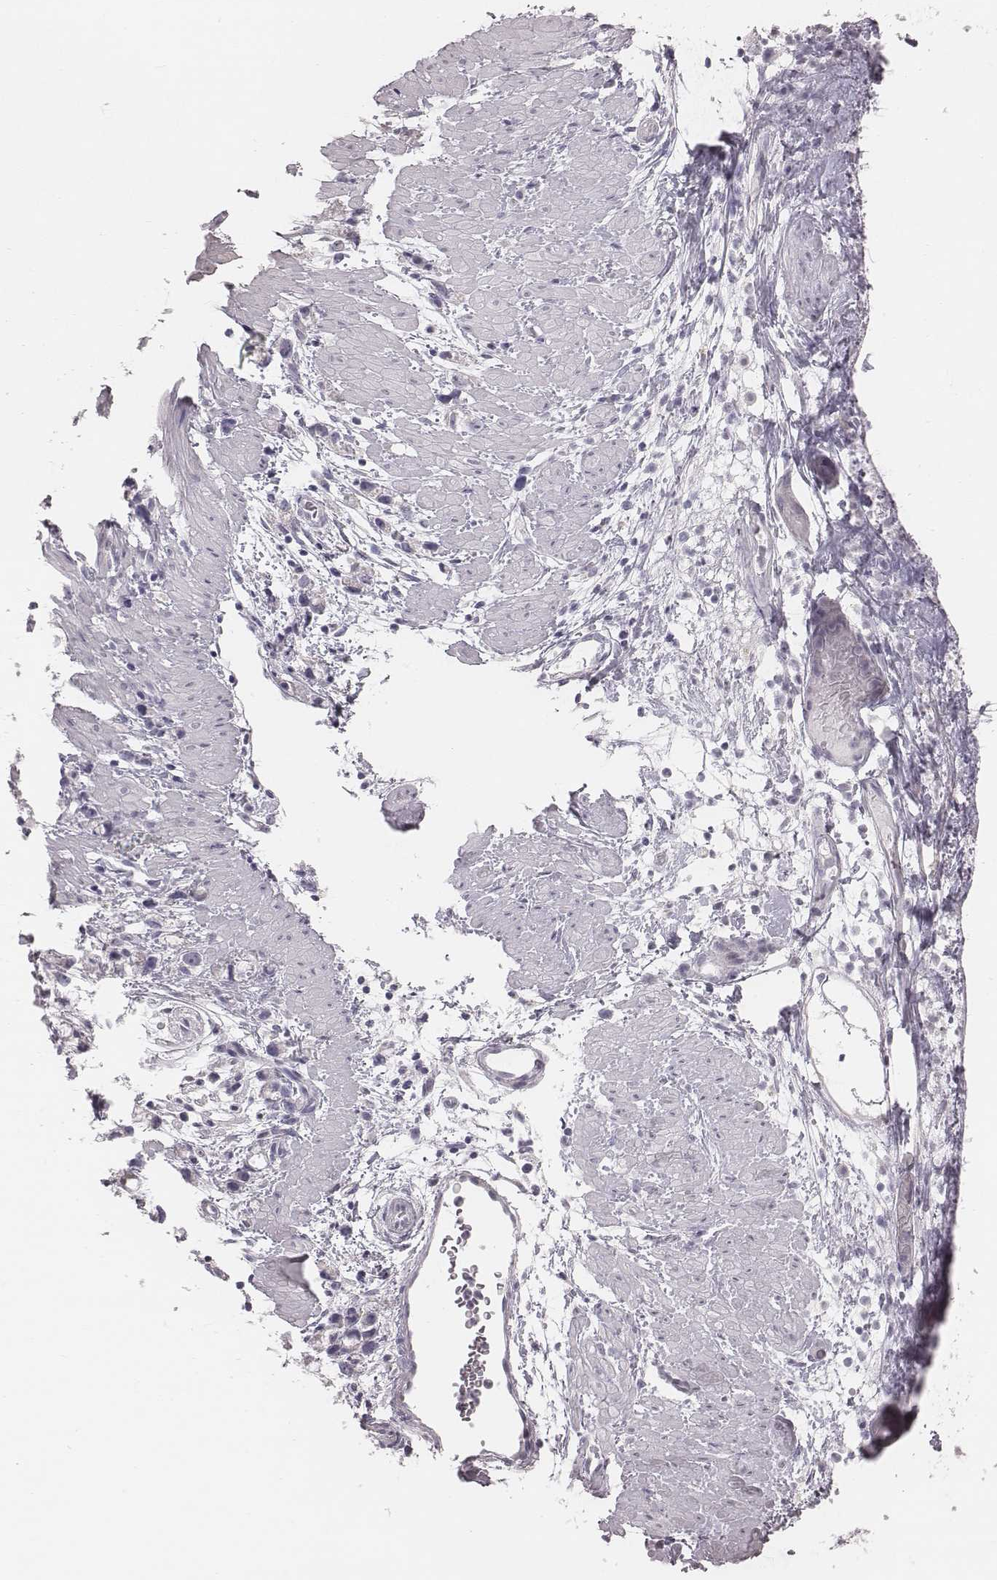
{"staining": {"intensity": "negative", "quantity": "none", "location": "none"}, "tissue": "stomach cancer", "cell_type": "Tumor cells", "image_type": "cancer", "snomed": [{"axis": "morphology", "description": "Adenocarcinoma, NOS"}, {"axis": "topography", "description": "Stomach"}], "caption": "Micrograph shows no significant protein positivity in tumor cells of adenocarcinoma (stomach).", "gene": "C6orf58", "patient": {"sex": "female", "age": 59}}